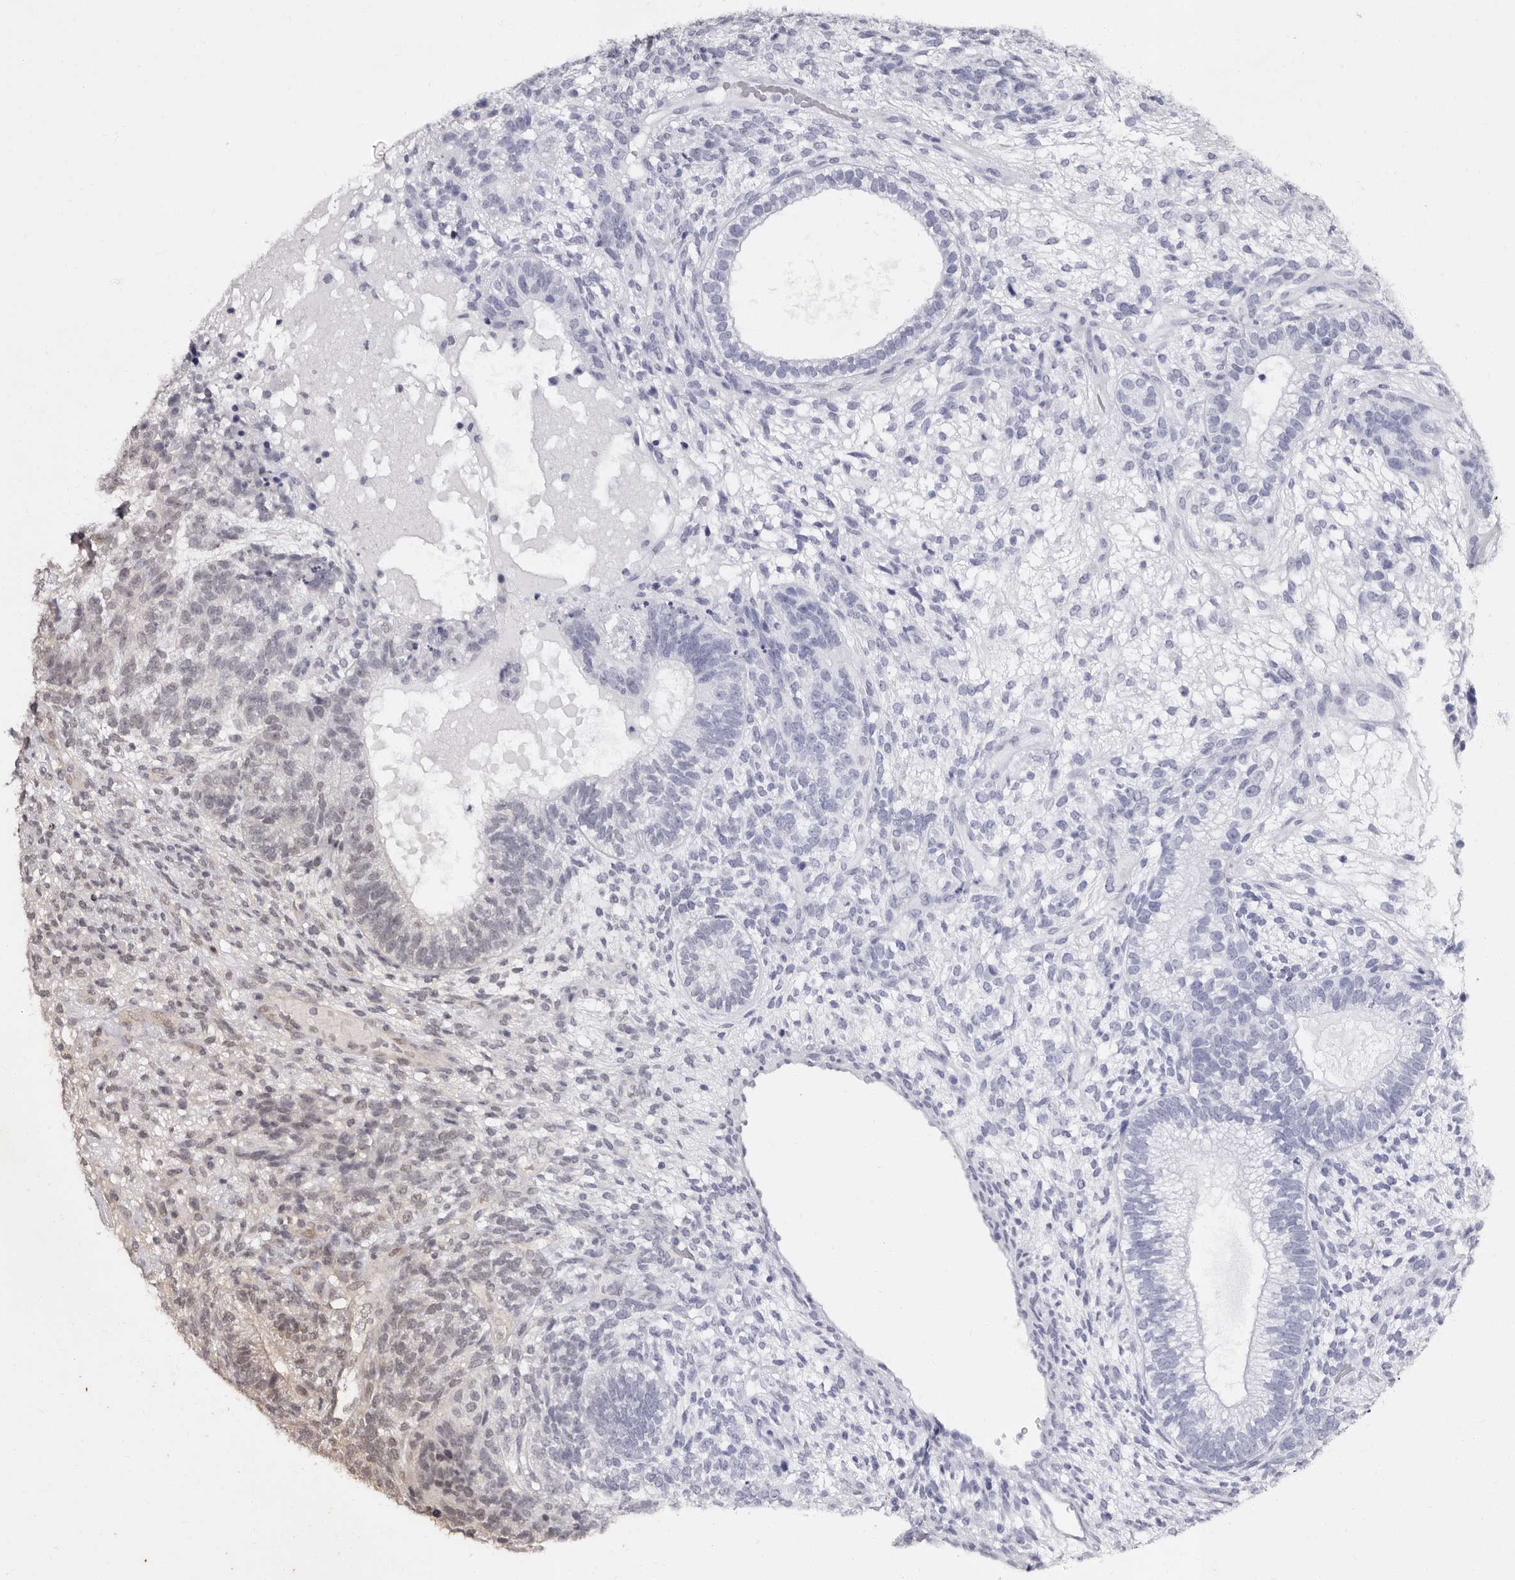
{"staining": {"intensity": "negative", "quantity": "none", "location": "none"}, "tissue": "testis cancer", "cell_type": "Tumor cells", "image_type": "cancer", "snomed": [{"axis": "morphology", "description": "Seminoma, NOS"}, {"axis": "morphology", "description": "Carcinoma, Embryonal, NOS"}, {"axis": "topography", "description": "Testis"}], "caption": "An immunohistochemistry (IHC) photomicrograph of testis cancer (embryonal carcinoma) is shown. There is no staining in tumor cells of testis cancer (embryonal carcinoma). The staining was performed using DAB (3,3'-diaminobenzidine) to visualize the protein expression in brown, while the nuclei were stained in blue with hematoxylin (Magnification: 20x).", "gene": "TBC1D22B", "patient": {"sex": "male", "age": 28}}